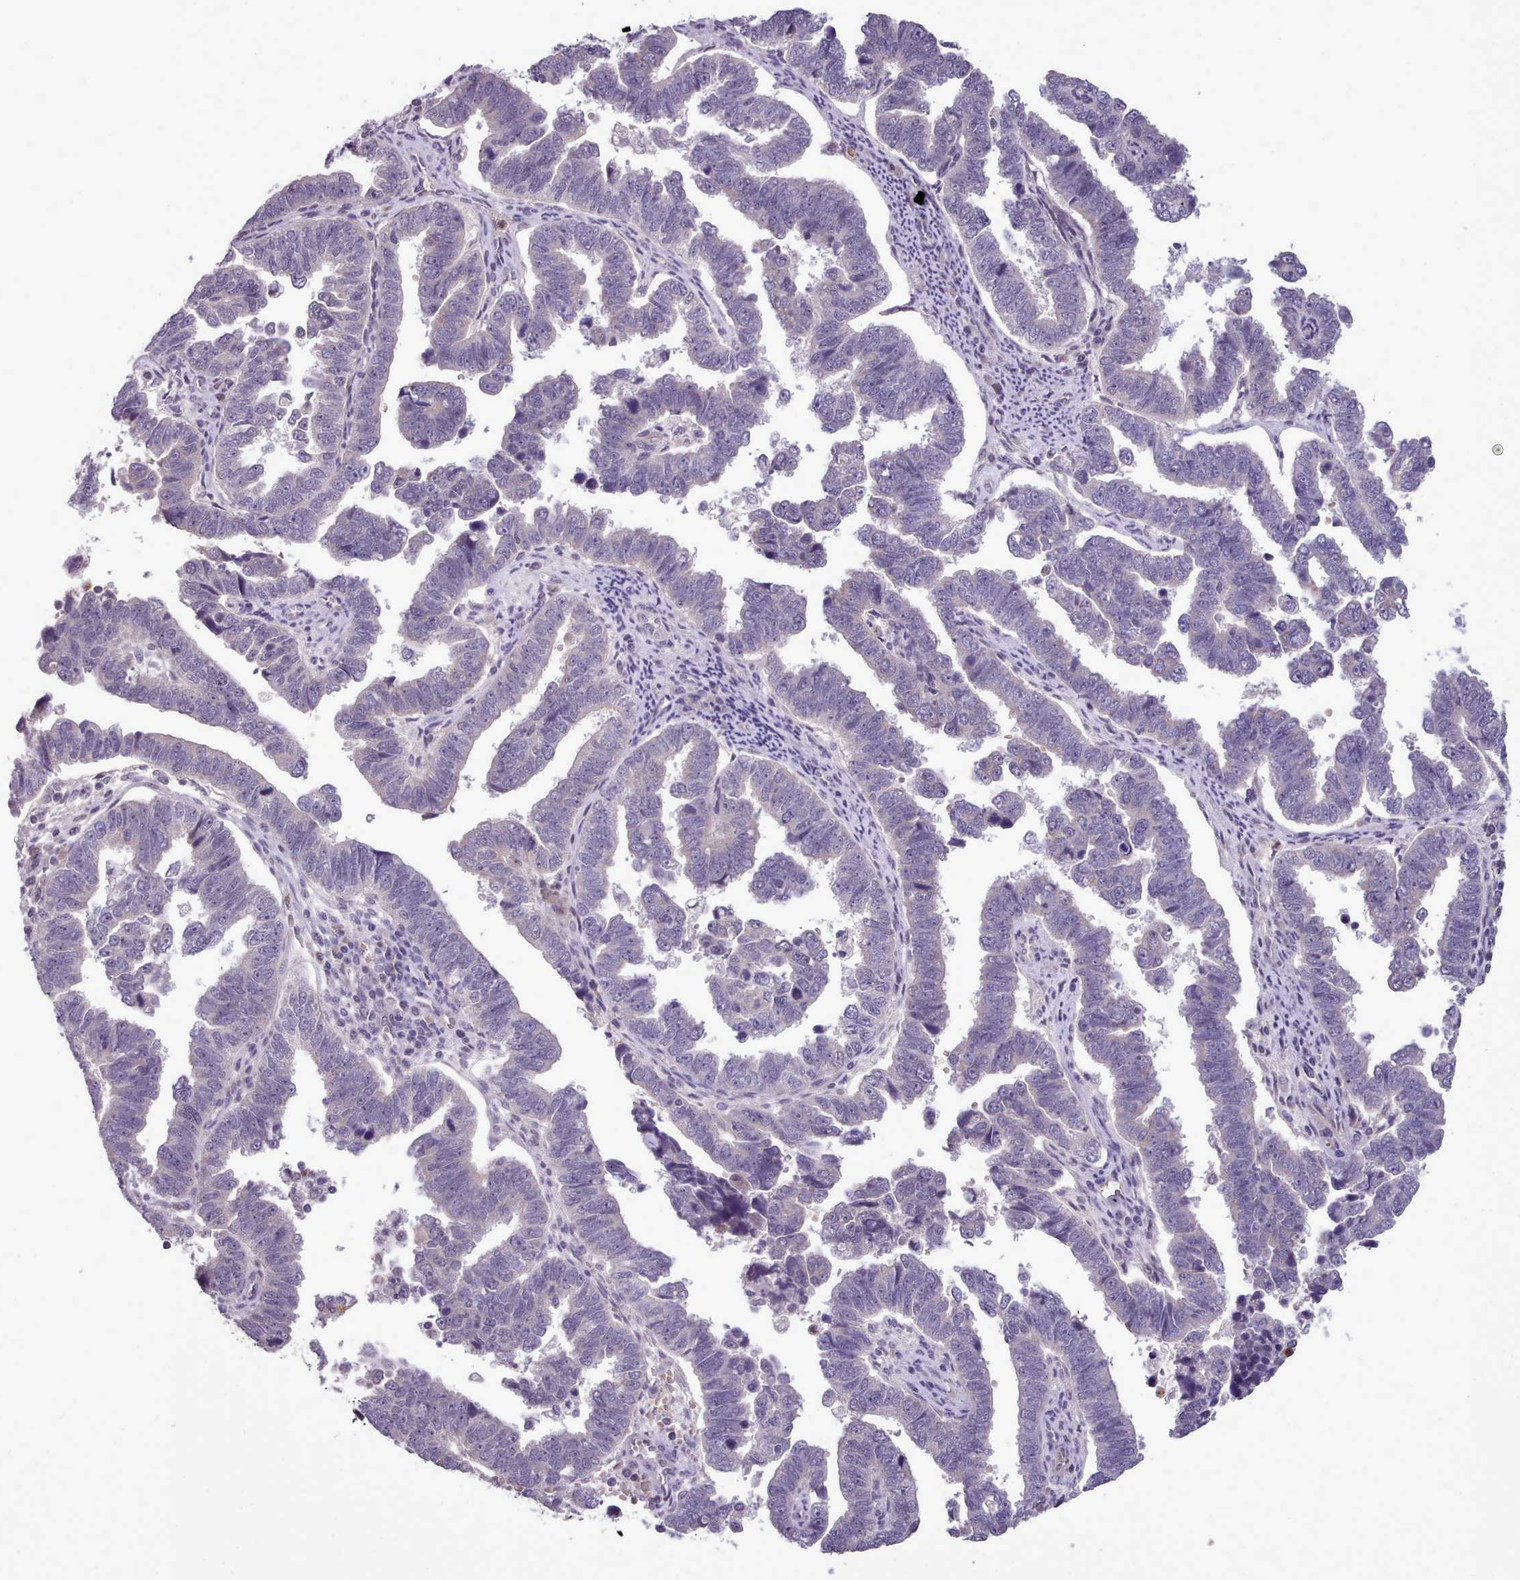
{"staining": {"intensity": "negative", "quantity": "none", "location": "none"}, "tissue": "endometrial cancer", "cell_type": "Tumor cells", "image_type": "cancer", "snomed": [{"axis": "morphology", "description": "Adenocarcinoma, NOS"}, {"axis": "topography", "description": "Endometrium"}], "caption": "IHC image of neoplastic tissue: human adenocarcinoma (endometrial) stained with DAB (3,3'-diaminobenzidine) demonstrates no significant protein staining in tumor cells.", "gene": "KCTD16", "patient": {"sex": "female", "age": 75}}